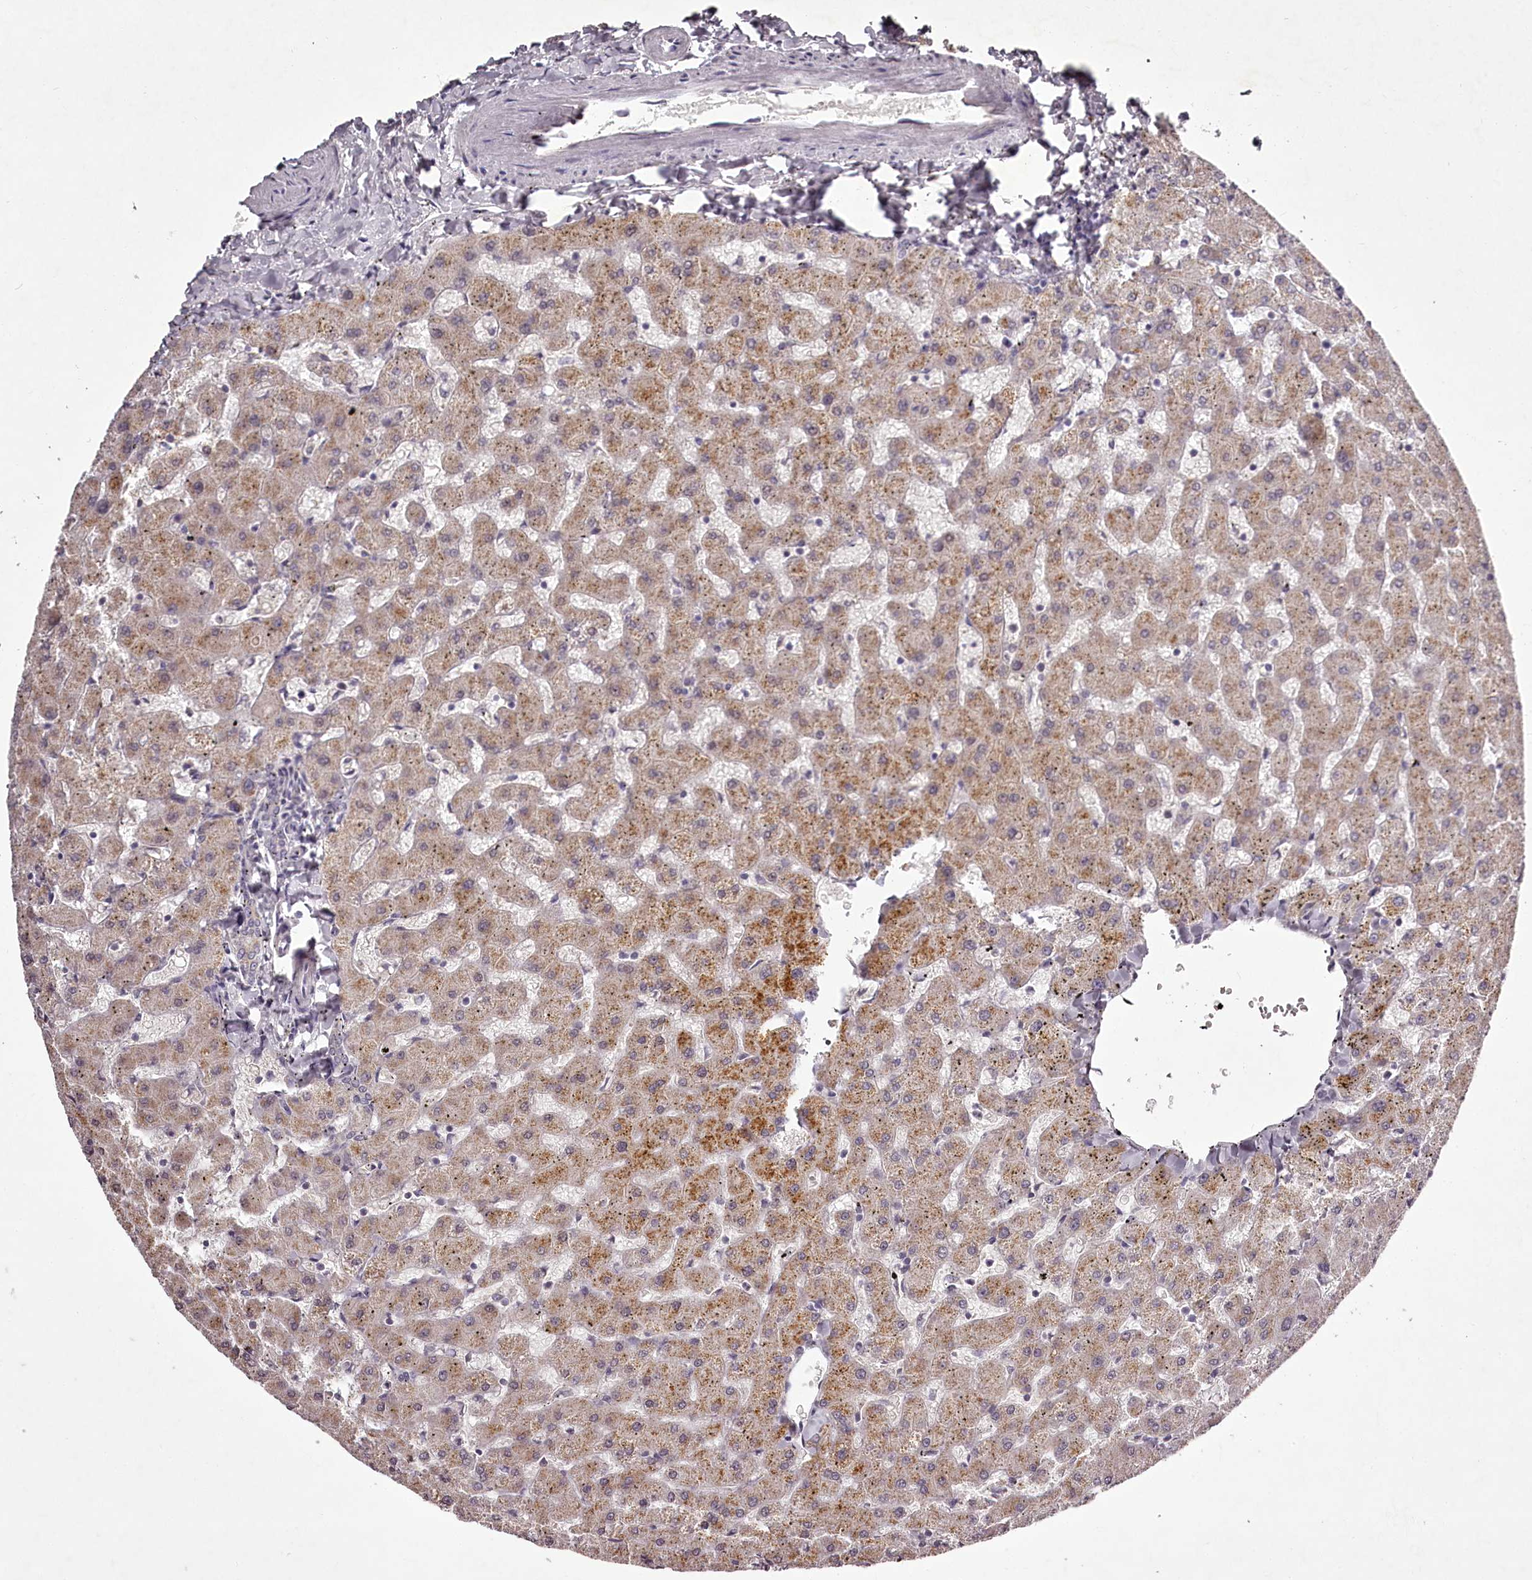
{"staining": {"intensity": "moderate", "quantity": ">75%", "location": "cytoplasmic/membranous"}, "tissue": "liver", "cell_type": "Cholangiocytes", "image_type": "normal", "snomed": [{"axis": "morphology", "description": "Normal tissue, NOS"}, {"axis": "topography", "description": "Liver"}], "caption": "Immunohistochemistry (DAB (3,3'-diaminobenzidine)) staining of unremarkable liver reveals moderate cytoplasmic/membranous protein expression in approximately >75% of cholangiocytes. (brown staining indicates protein expression, while blue staining denotes nuclei).", "gene": "RBMXL2", "patient": {"sex": "female", "age": 63}}